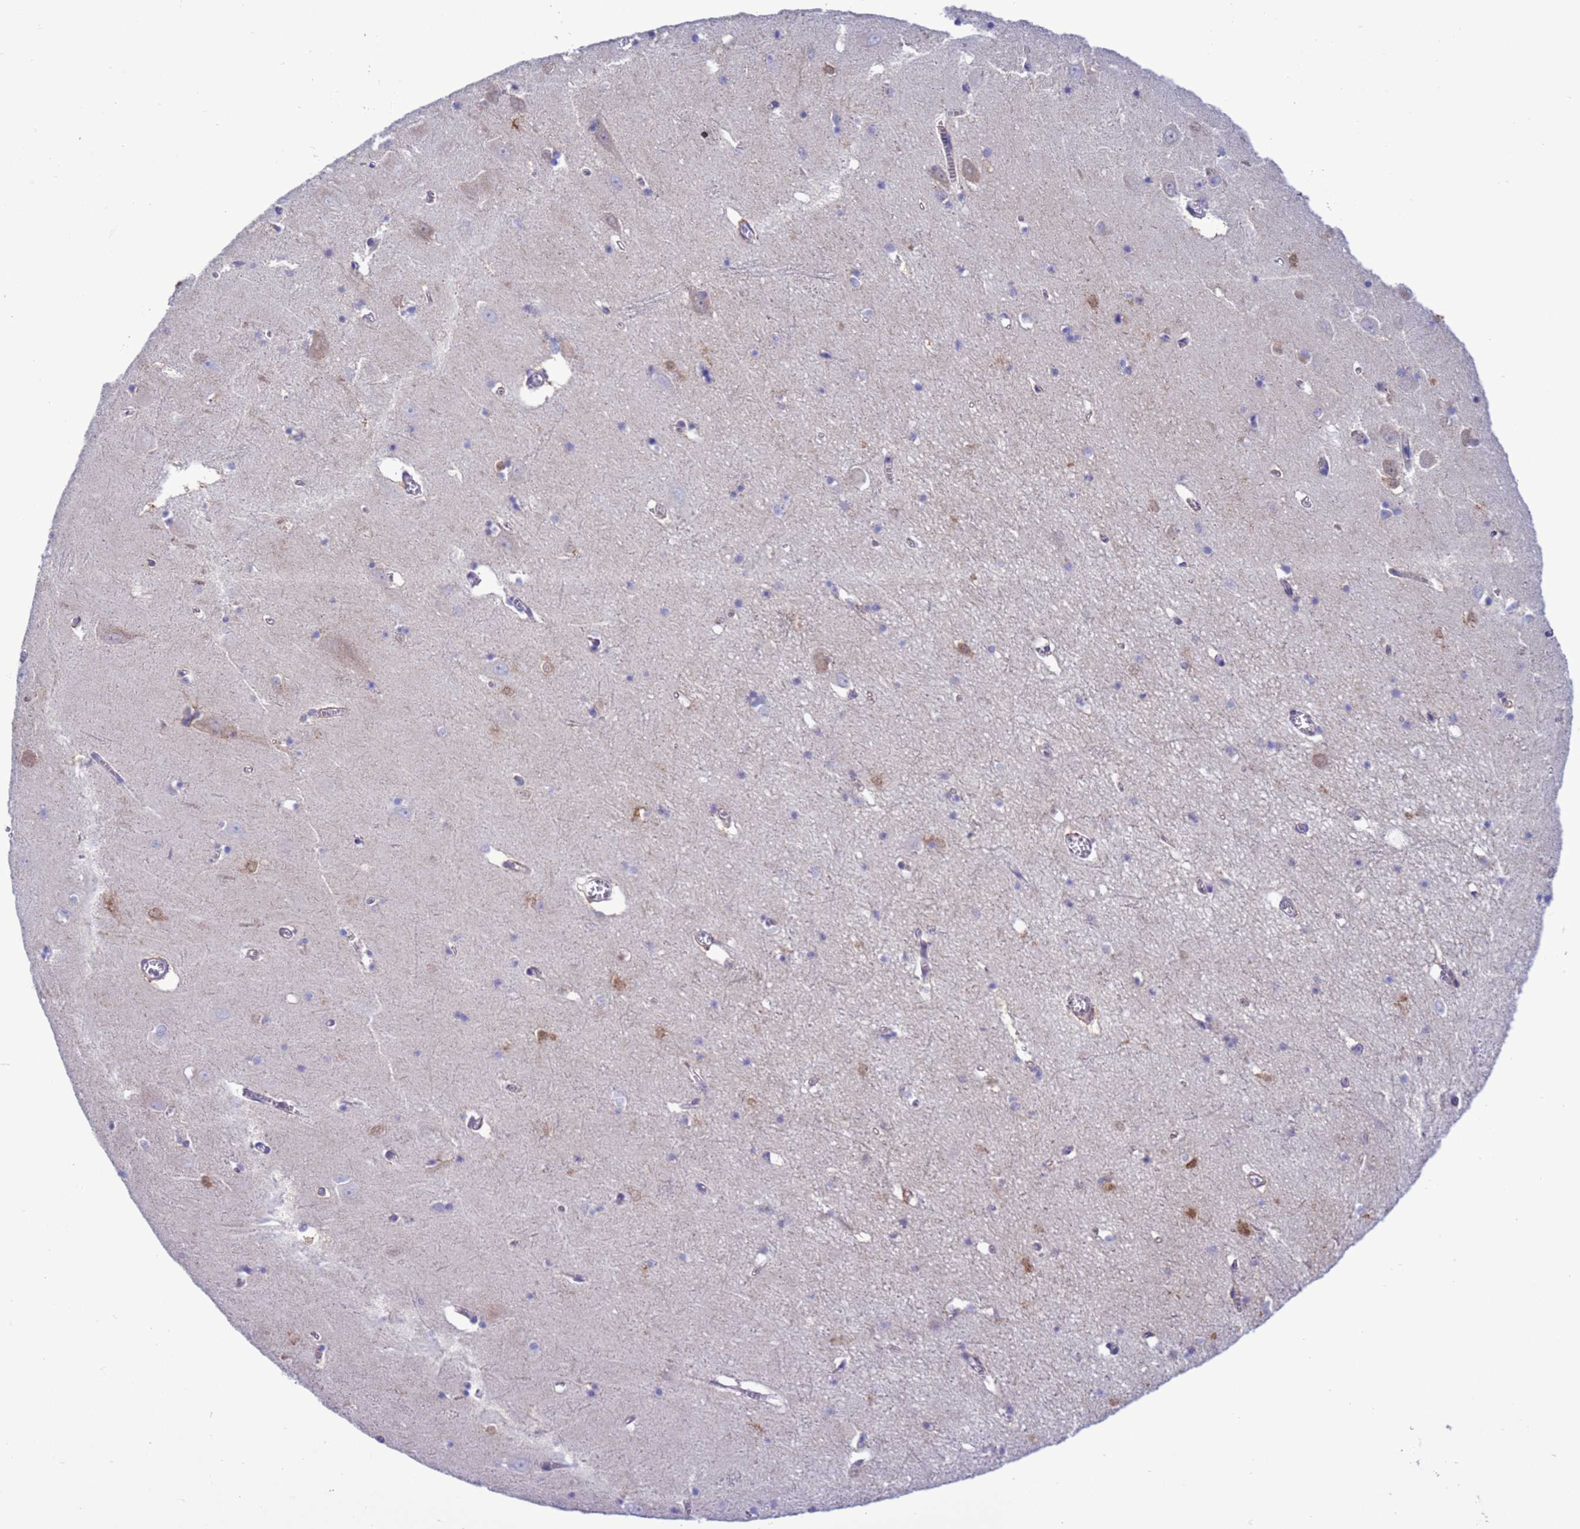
{"staining": {"intensity": "negative", "quantity": "none", "location": "none"}, "tissue": "hippocampus", "cell_type": "Glial cells", "image_type": "normal", "snomed": [{"axis": "morphology", "description": "Normal tissue, NOS"}, {"axis": "topography", "description": "Hippocampus"}], "caption": "Glial cells show no significant expression in benign hippocampus. (DAB (3,3'-diaminobenzidine) immunohistochemistry visualized using brightfield microscopy, high magnification).", "gene": "GSTM1", "patient": {"sex": "male", "age": 70}}